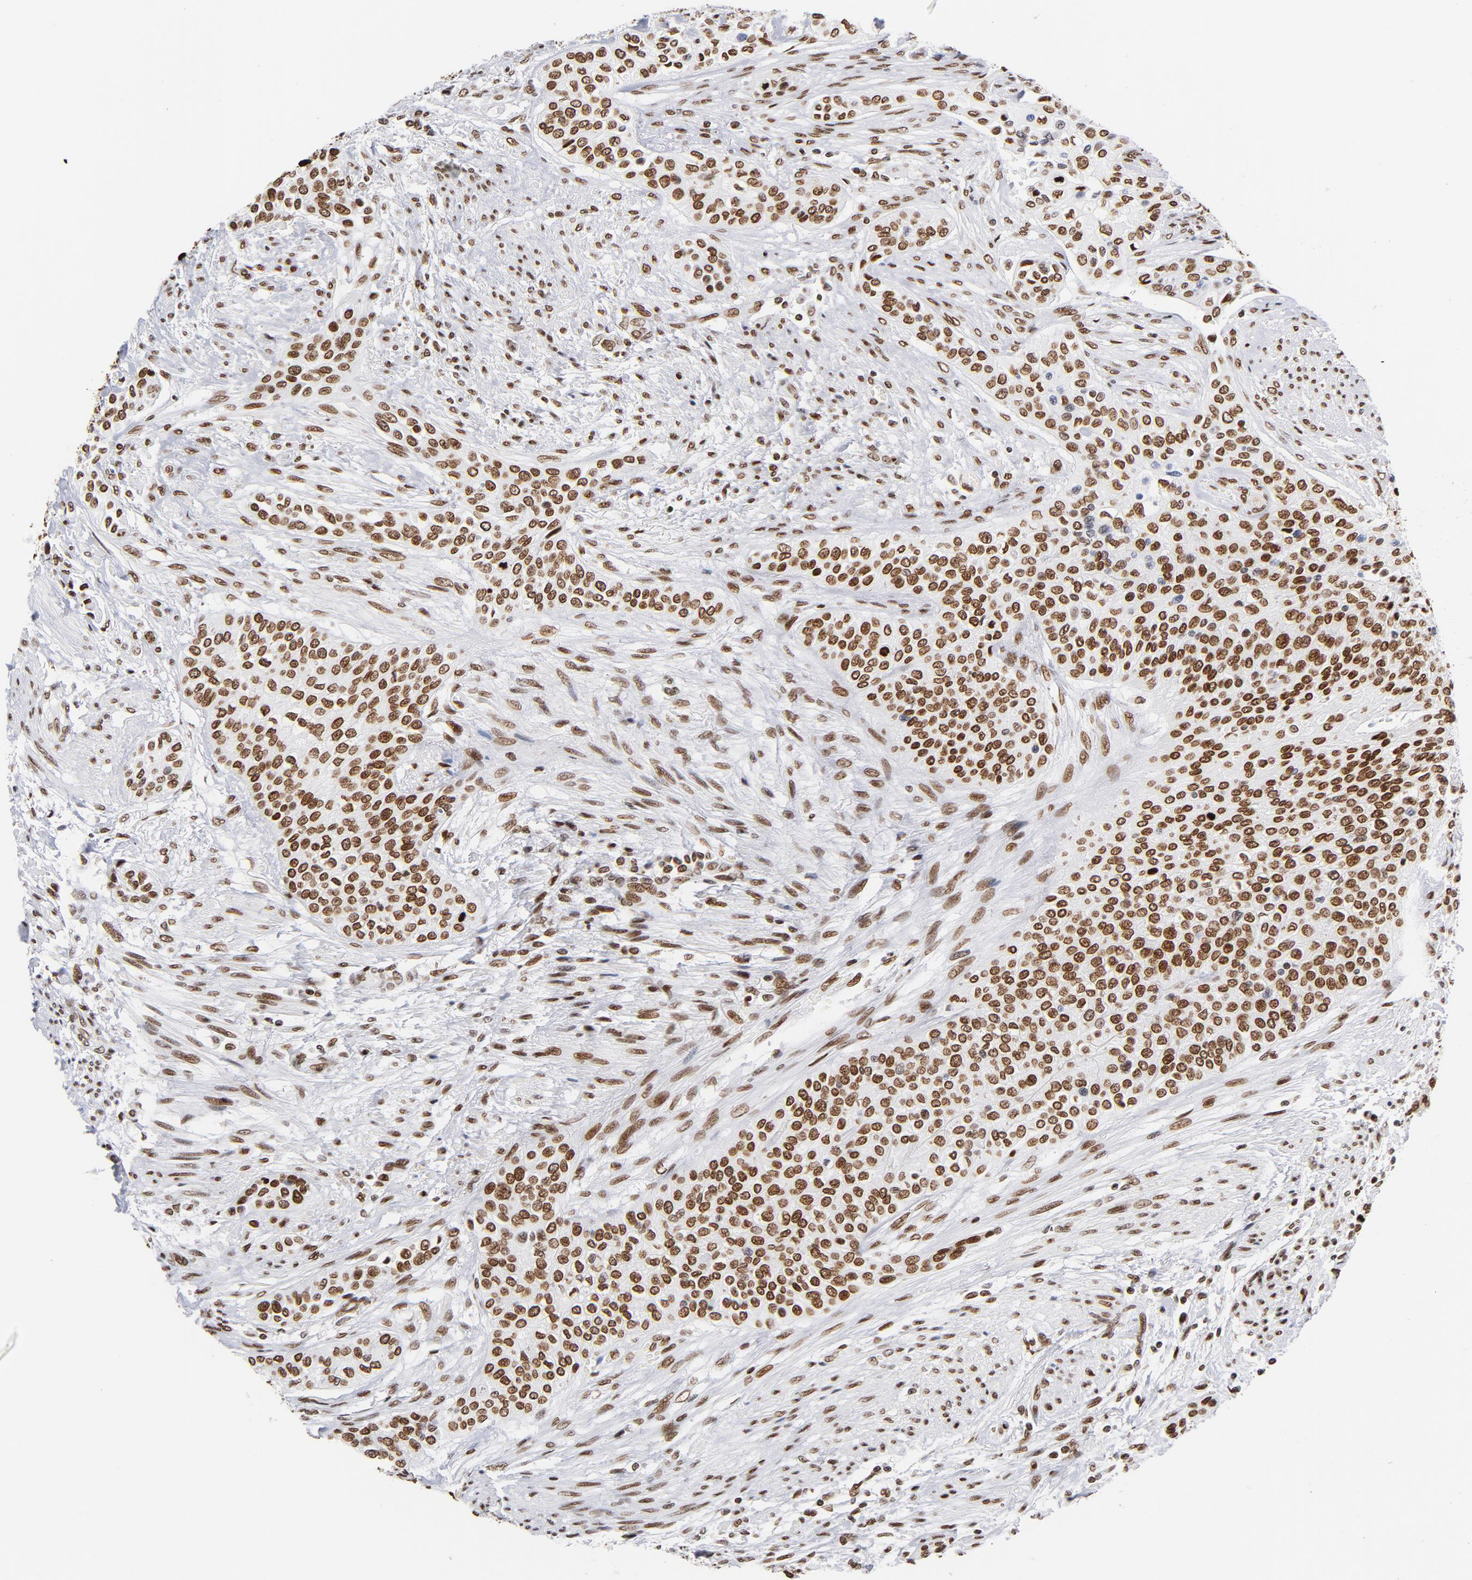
{"staining": {"intensity": "moderate", "quantity": ">75%", "location": "cytoplasmic/membranous,nuclear"}, "tissue": "urothelial cancer", "cell_type": "Tumor cells", "image_type": "cancer", "snomed": [{"axis": "morphology", "description": "Urothelial carcinoma, High grade"}, {"axis": "topography", "description": "Urinary bladder"}], "caption": "Tumor cells show moderate cytoplasmic/membranous and nuclear staining in approximately >75% of cells in urothelial cancer. (DAB IHC with brightfield microscopy, high magnification).", "gene": "TOP2B", "patient": {"sex": "male", "age": 74}}